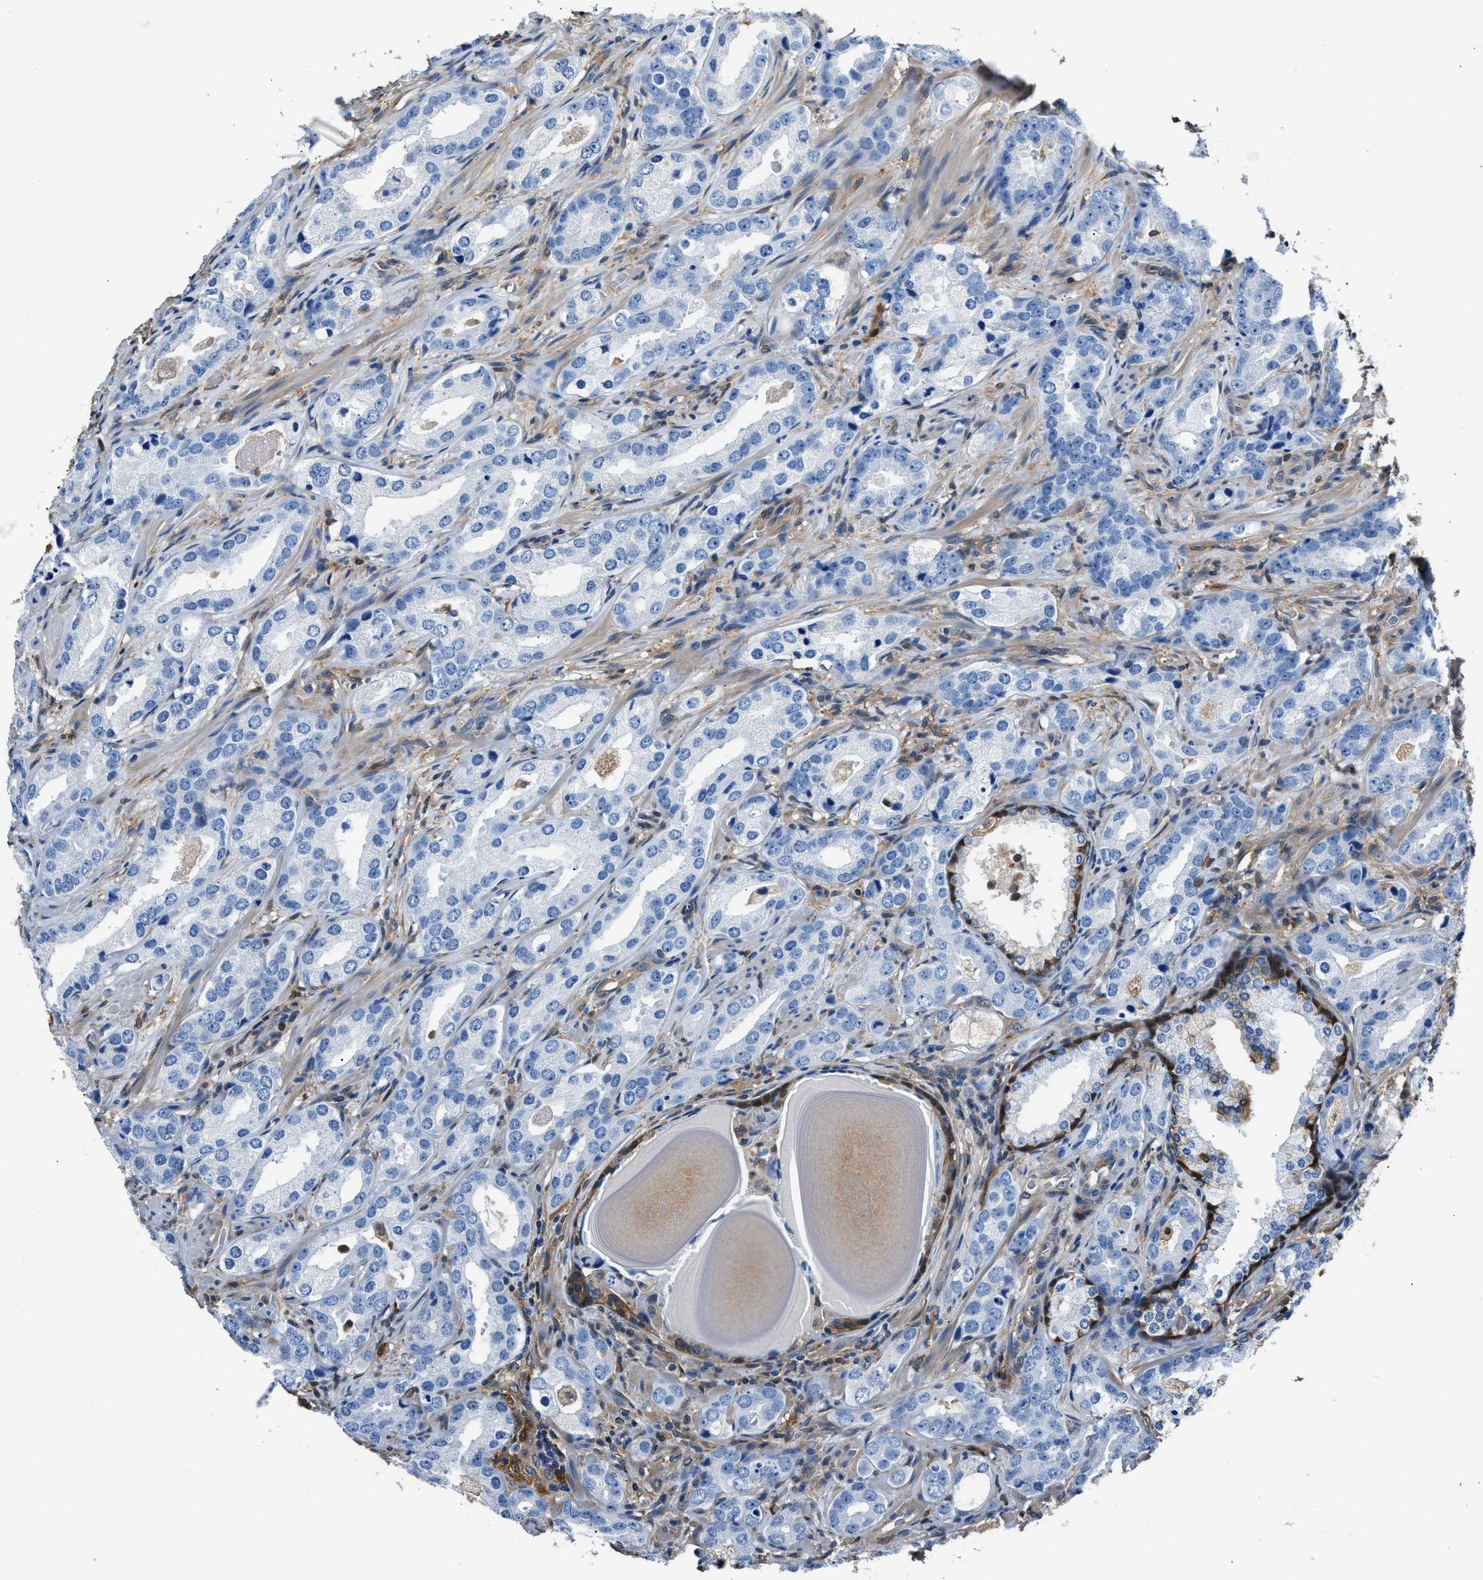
{"staining": {"intensity": "negative", "quantity": "none", "location": "none"}, "tissue": "prostate cancer", "cell_type": "Tumor cells", "image_type": "cancer", "snomed": [{"axis": "morphology", "description": "Adenocarcinoma, High grade"}, {"axis": "topography", "description": "Prostate"}], "caption": "High magnification brightfield microscopy of prostate cancer (high-grade adenocarcinoma) stained with DAB (brown) and counterstained with hematoxylin (blue): tumor cells show no significant expression.", "gene": "GSTP1", "patient": {"sex": "male", "age": 63}}